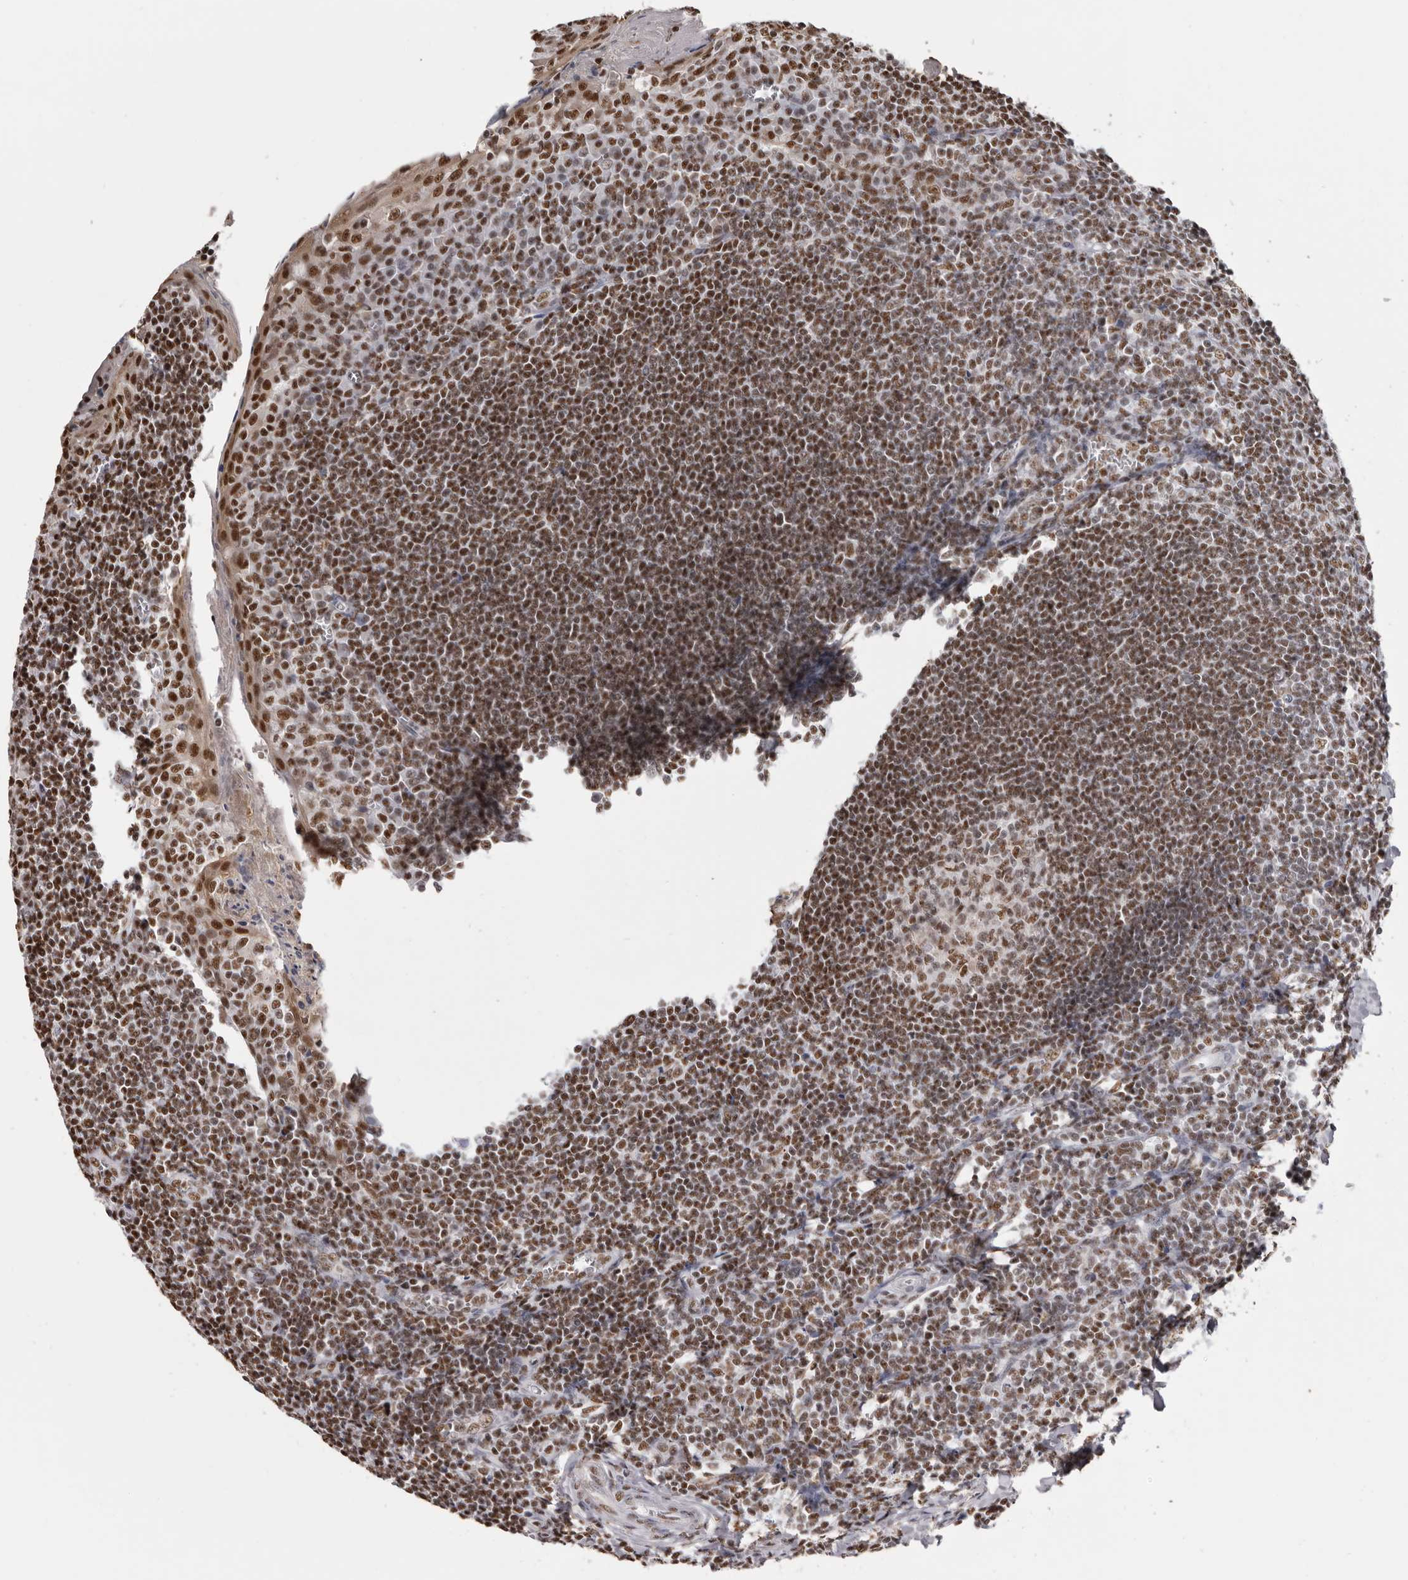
{"staining": {"intensity": "moderate", "quantity": ">75%", "location": "nuclear"}, "tissue": "tonsil", "cell_type": "Germinal center cells", "image_type": "normal", "snomed": [{"axis": "morphology", "description": "Normal tissue, NOS"}, {"axis": "topography", "description": "Tonsil"}], "caption": "Immunohistochemical staining of benign tonsil demonstrates medium levels of moderate nuclear expression in approximately >75% of germinal center cells.", "gene": "SCAF4", "patient": {"sex": "male", "age": 27}}